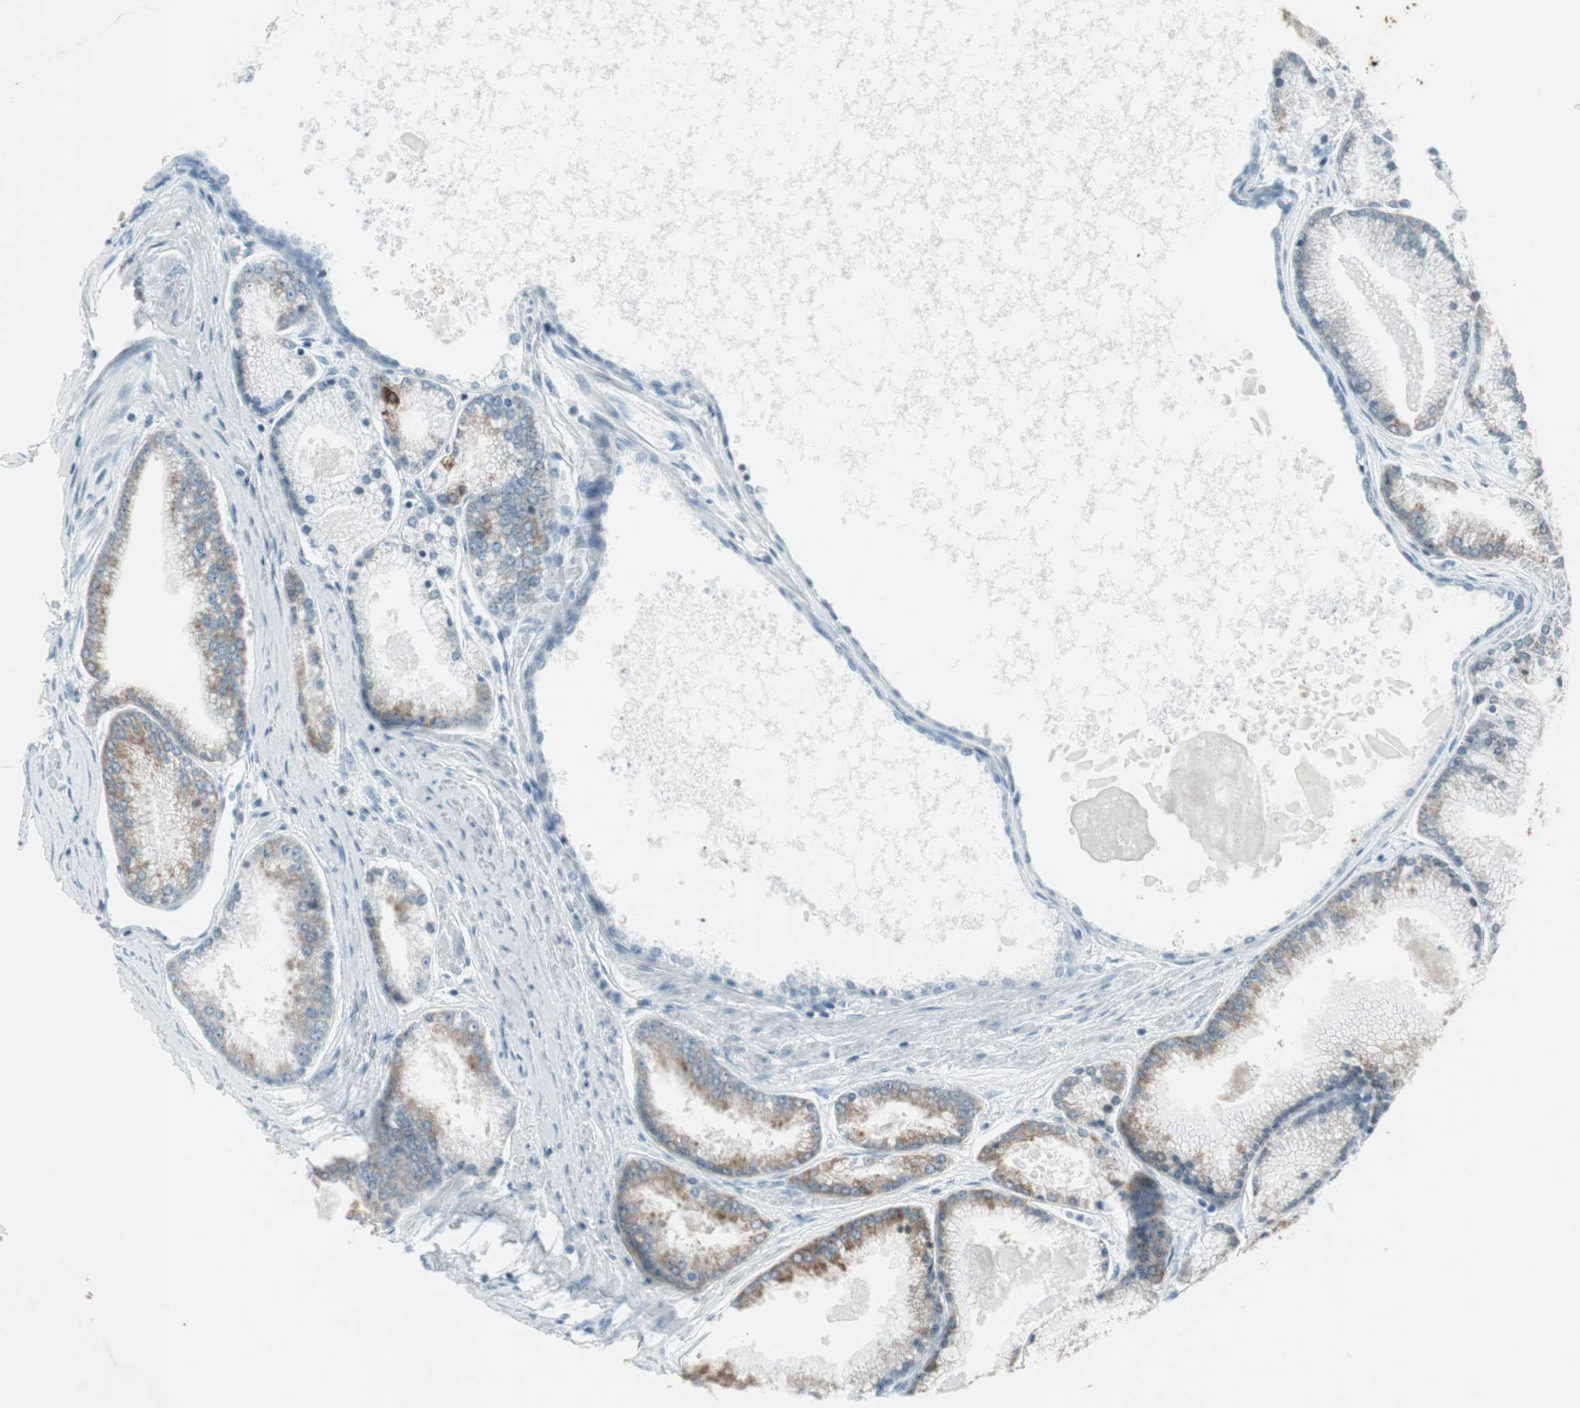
{"staining": {"intensity": "moderate", "quantity": "<25%", "location": "cytoplasmic/membranous"}, "tissue": "prostate cancer", "cell_type": "Tumor cells", "image_type": "cancer", "snomed": [{"axis": "morphology", "description": "Adenocarcinoma, High grade"}, {"axis": "topography", "description": "Prostate"}], "caption": "Moderate cytoplasmic/membranous positivity for a protein is seen in about <25% of tumor cells of prostate adenocarcinoma (high-grade) using immunohistochemistry.", "gene": "AGR2", "patient": {"sex": "male", "age": 61}}